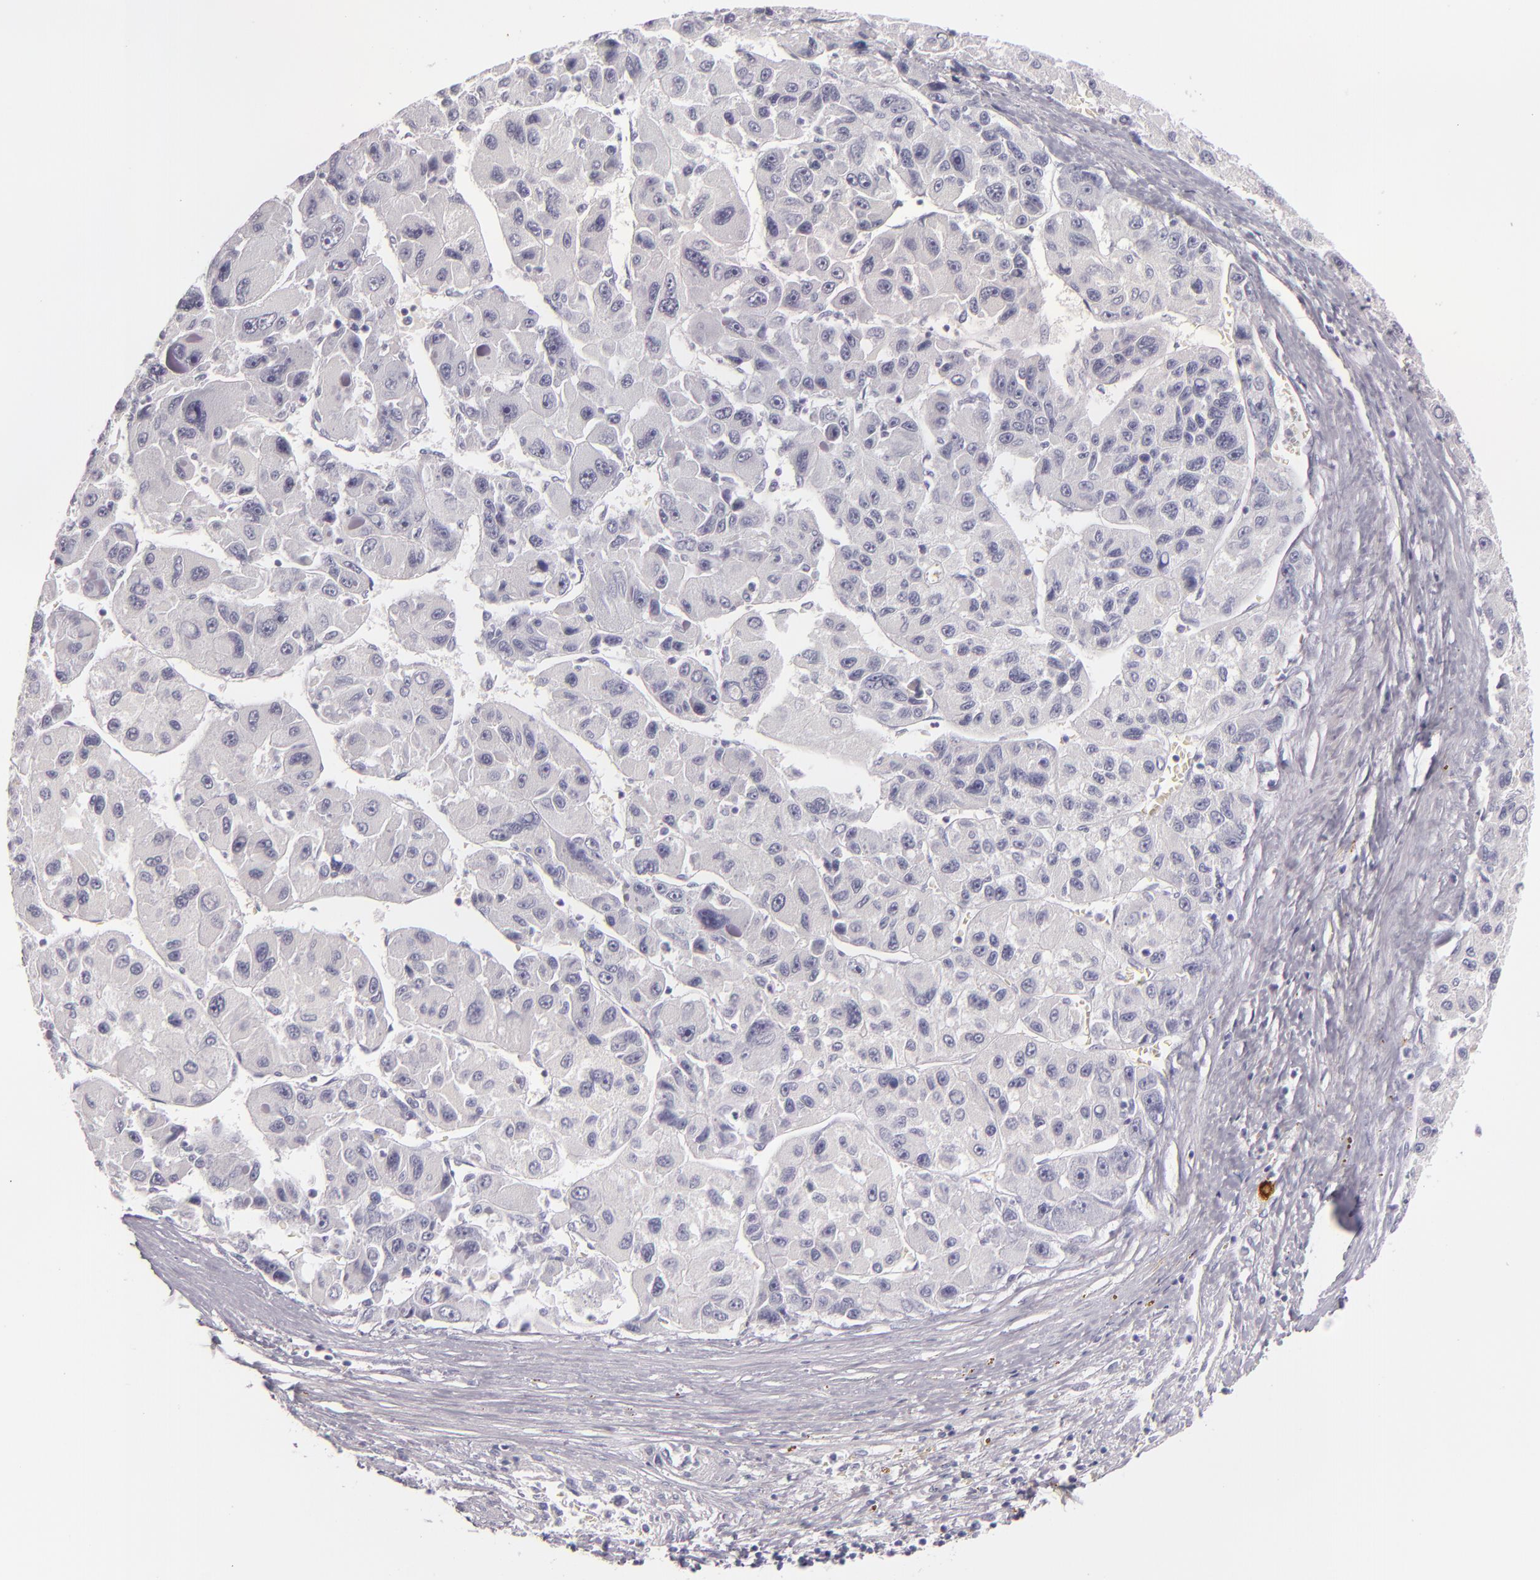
{"staining": {"intensity": "negative", "quantity": "none", "location": "none"}, "tissue": "liver cancer", "cell_type": "Tumor cells", "image_type": "cancer", "snomed": [{"axis": "morphology", "description": "Carcinoma, Hepatocellular, NOS"}, {"axis": "topography", "description": "Liver"}], "caption": "Immunohistochemistry histopathology image of human hepatocellular carcinoma (liver) stained for a protein (brown), which reveals no expression in tumor cells.", "gene": "TPSD1", "patient": {"sex": "male", "age": 64}}